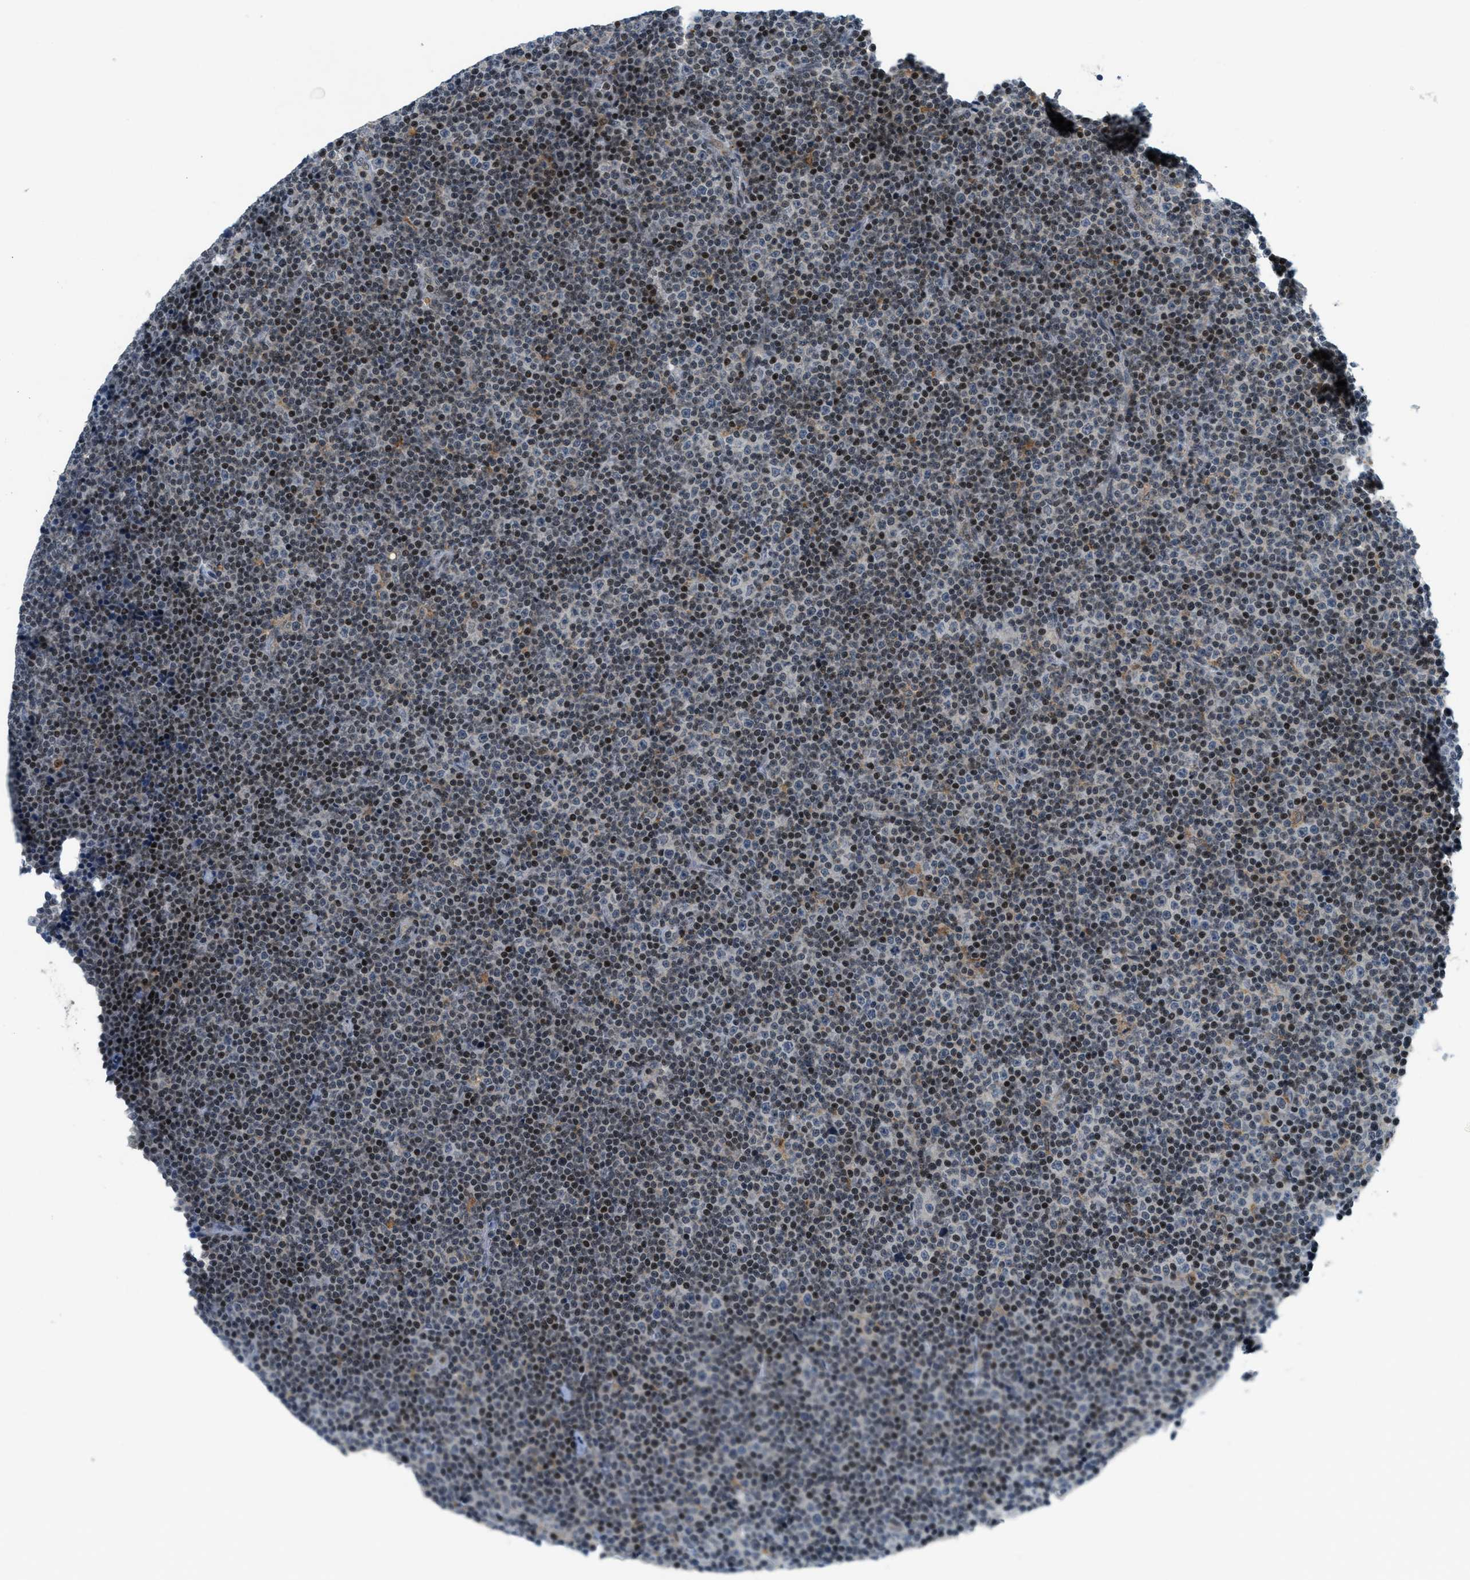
{"staining": {"intensity": "weak", "quantity": "<25%", "location": "nuclear"}, "tissue": "lymphoma", "cell_type": "Tumor cells", "image_type": "cancer", "snomed": [{"axis": "morphology", "description": "Malignant lymphoma, non-Hodgkin's type, Low grade"}, {"axis": "topography", "description": "Lymph node"}], "caption": "Immunohistochemistry histopathology image of human low-grade malignant lymphoma, non-Hodgkin's type stained for a protein (brown), which displays no positivity in tumor cells.", "gene": "ING1", "patient": {"sex": "female", "age": 67}}